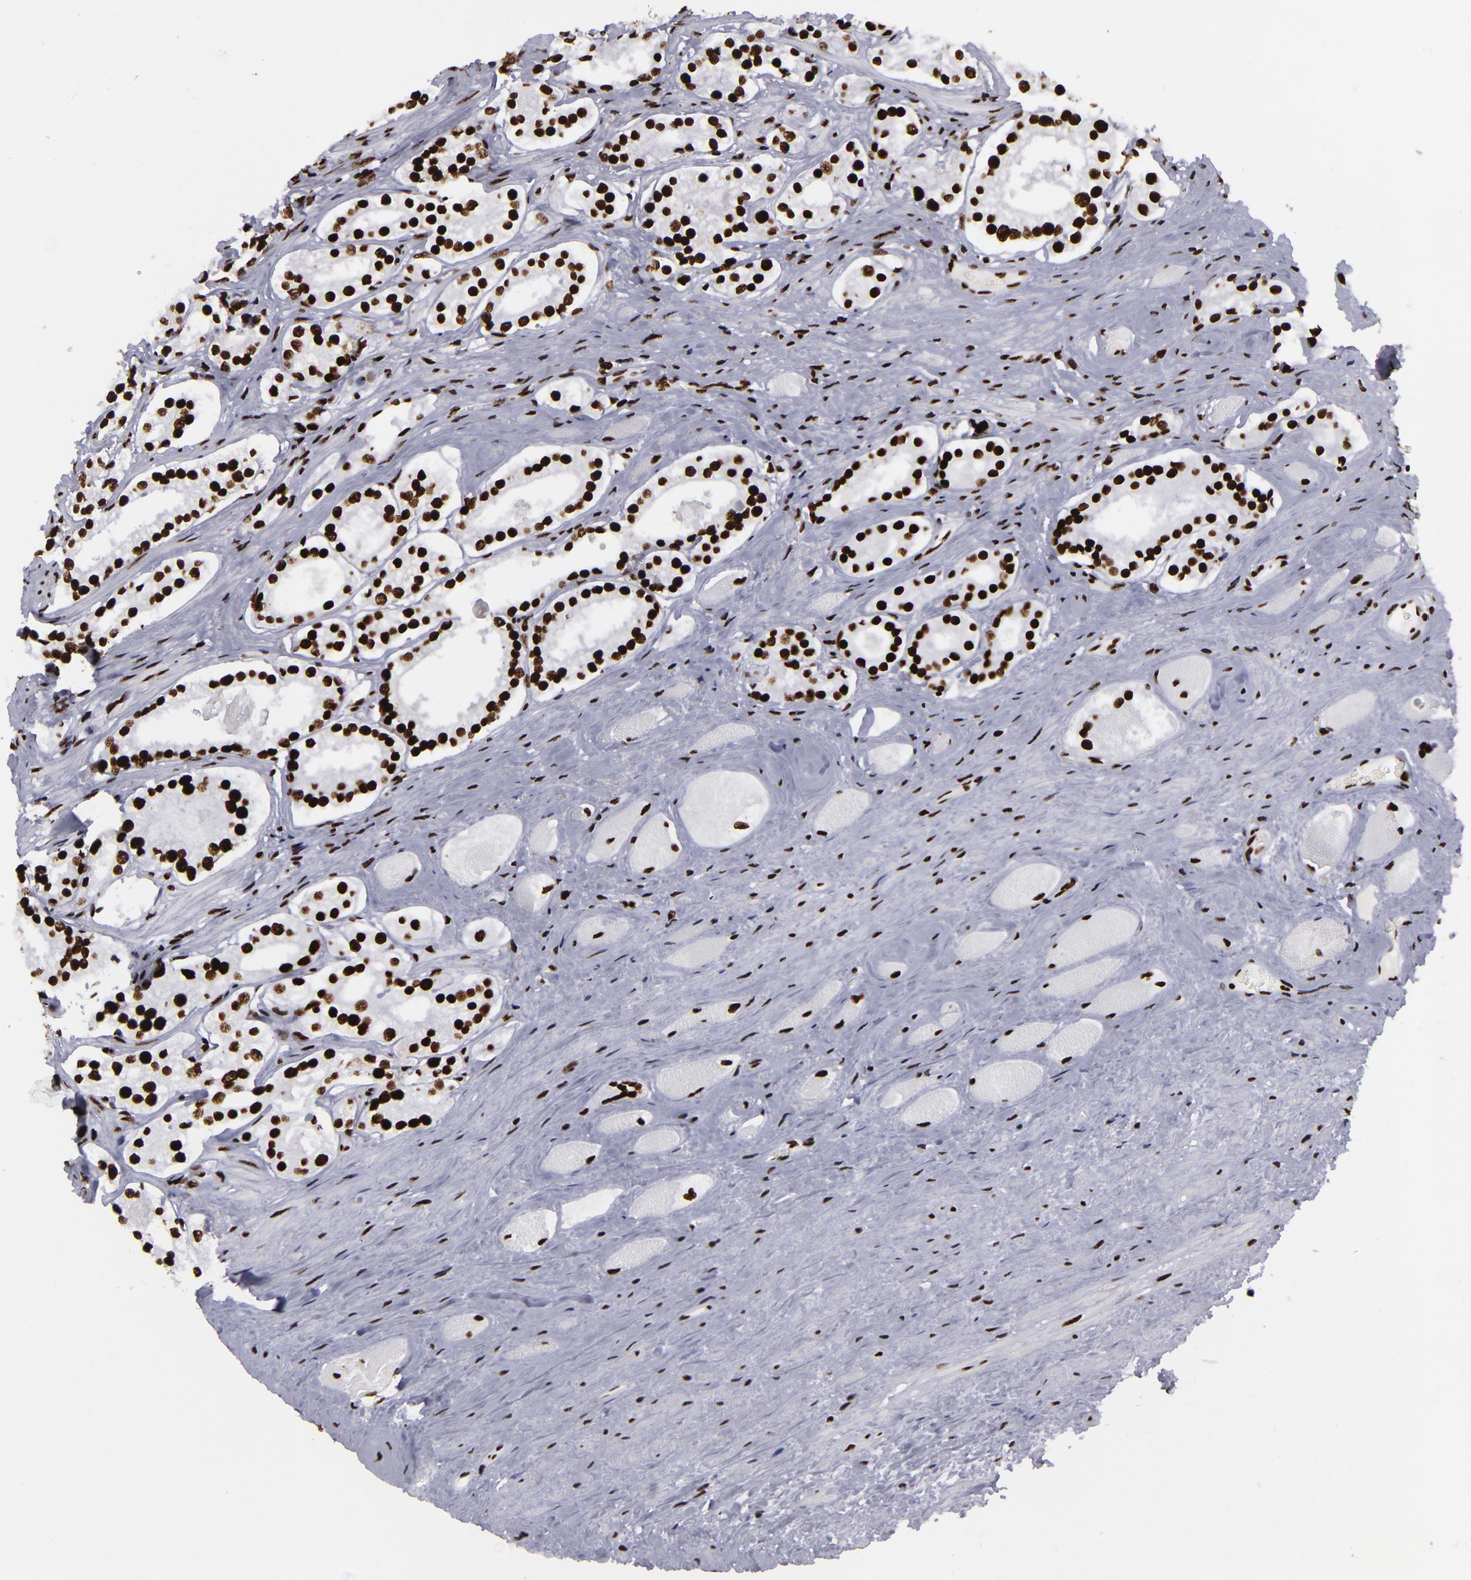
{"staining": {"intensity": "strong", "quantity": ">75%", "location": "nuclear"}, "tissue": "prostate cancer", "cell_type": "Tumor cells", "image_type": "cancer", "snomed": [{"axis": "morphology", "description": "Adenocarcinoma, Medium grade"}, {"axis": "topography", "description": "Prostate"}], "caption": "IHC histopathology image of prostate adenocarcinoma (medium-grade) stained for a protein (brown), which shows high levels of strong nuclear staining in approximately >75% of tumor cells.", "gene": "SAFB", "patient": {"sex": "male", "age": 73}}